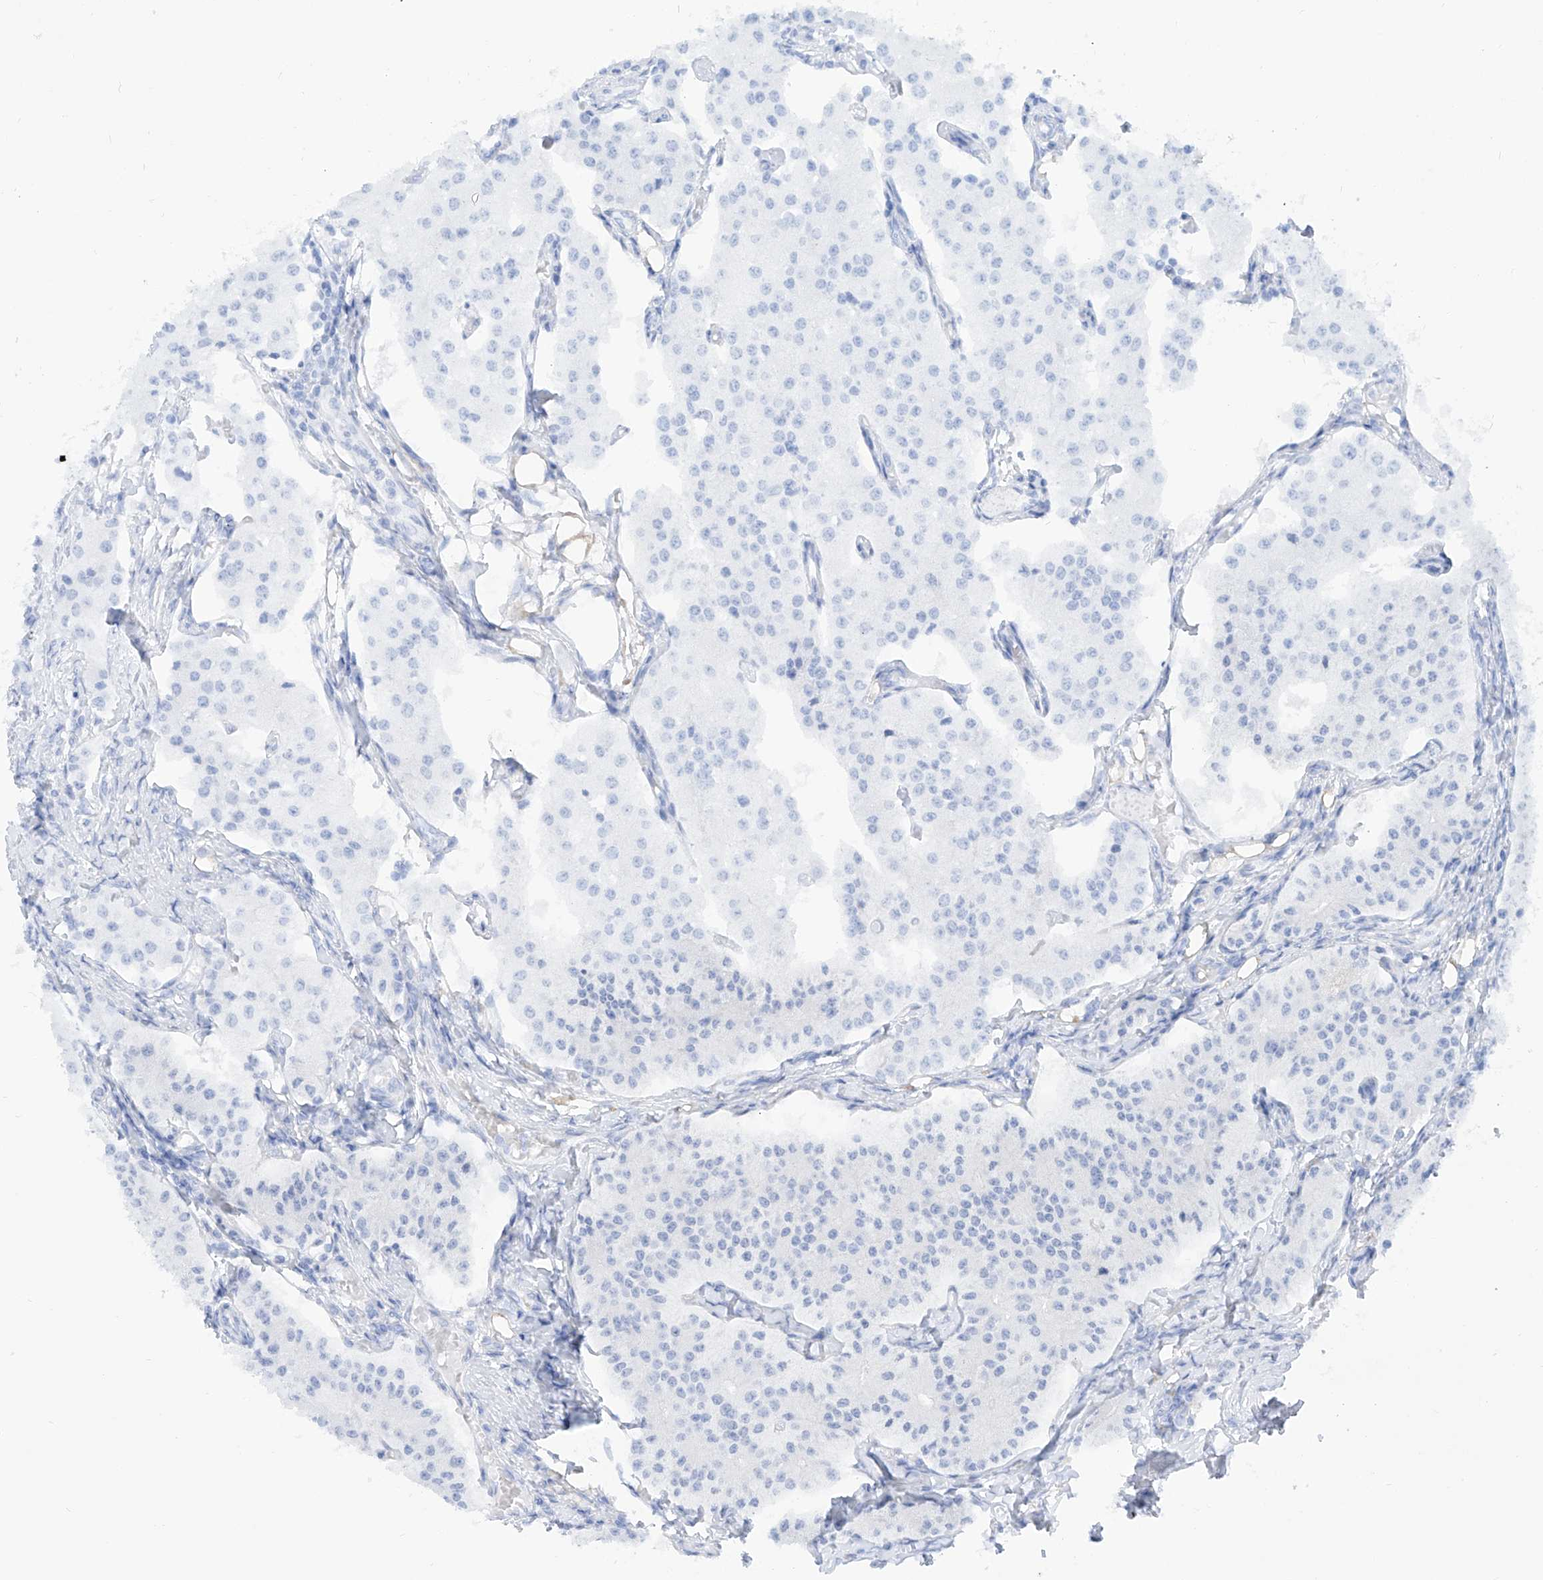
{"staining": {"intensity": "negative", "quantity": "none", "location": "none"}, "tissue": "carcinoid", "cell_type": "Tumor cells", "image_type": "cancer", "snomed": [{"axis": "morphology", "description": "Carcinoid, malignant, NOS"}, {"axis": "topography", "description": "Colon"}], "caption": "Image shows no significant protein positivity in tumor cells of carcinoid (malignant).", "gene": "PDXK", "patient": {"sex": "female", "age": 52}}